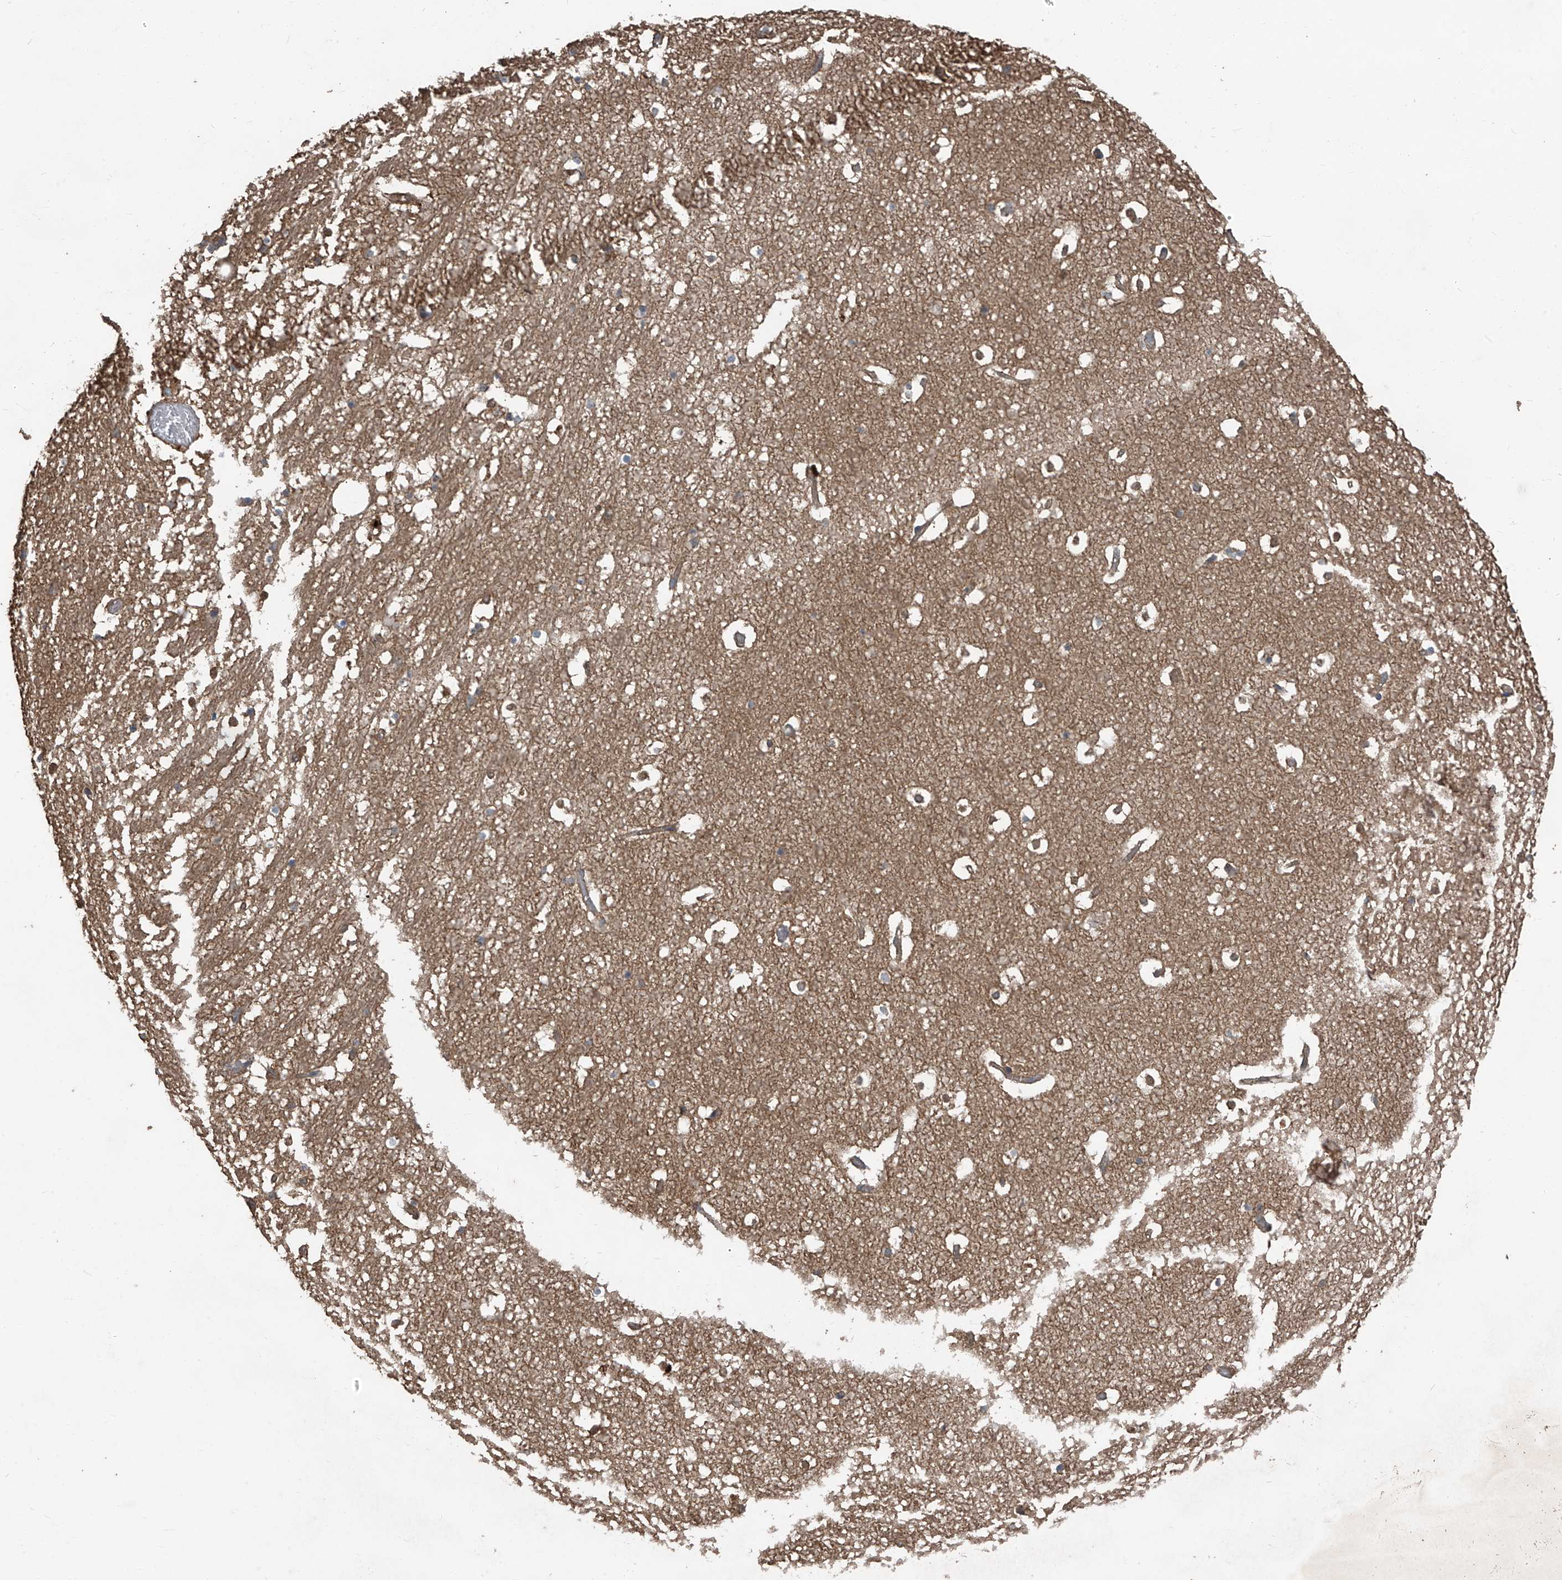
{"staining": {"intensity": "negative", "quantity": "none", "location": "none"}, "tissue": "hippocampus", "cell_type": "Glial cells", "image_type": "normal", "snomed": [{"axis": "morphology", "description": "Normal tissue, NOS"}, {"axis": "topography", "description": "Hippocampus"}], "caption": "Human hippocampus stained for a protein using IHC exhibits no expression in glial cells.", "gene": "AGBL5", "patient": {"sex": "female", "age": 52}}